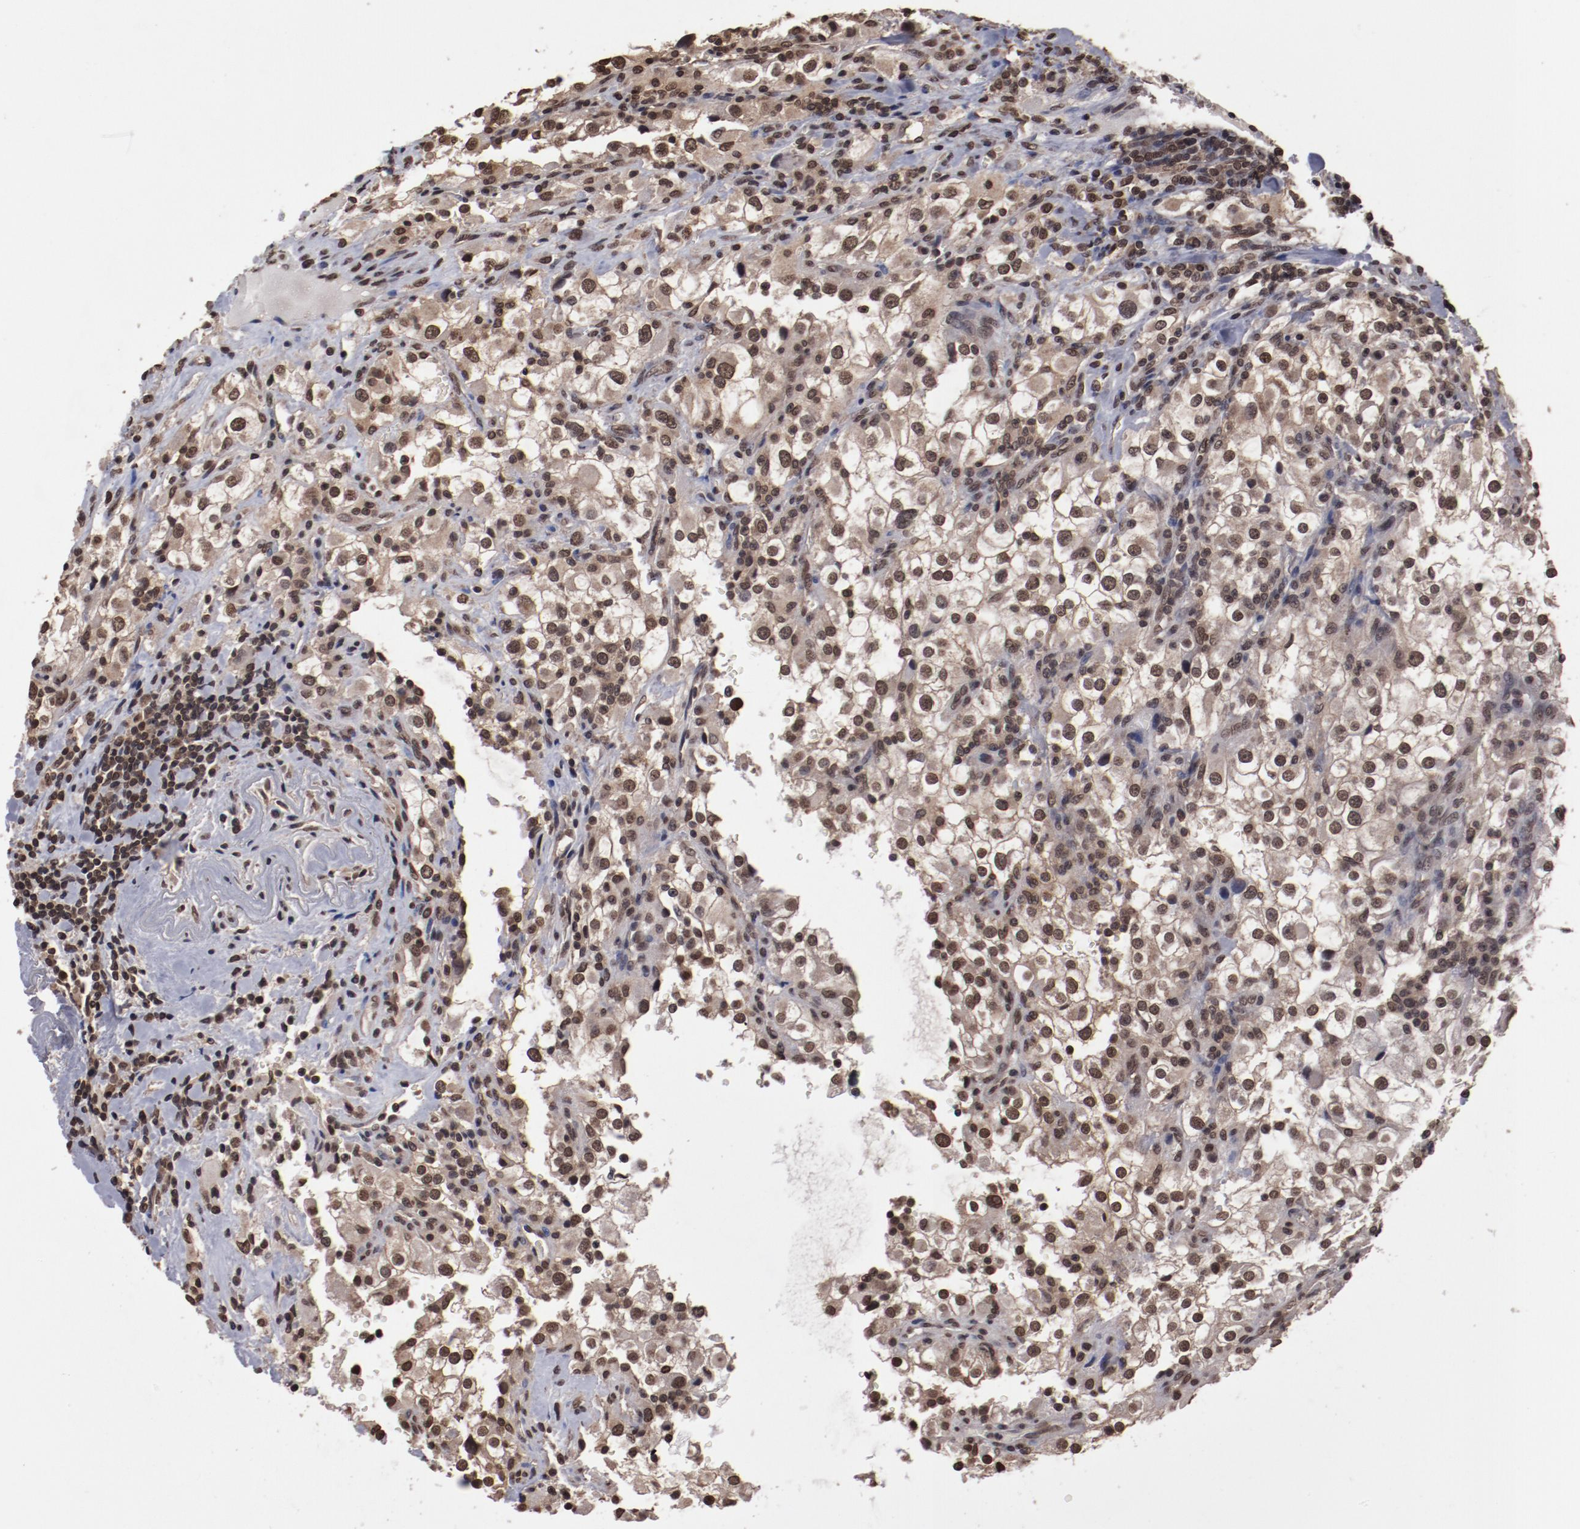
{"staining": {"intensity": "moderate", "quantity": ">75%", "location": "nuclear"}, "tissue": "renal cancer", "cell_type": "Tumor cells", "image_type": "cancer", "snomed": [{"axis": "morphology", "description": "Adenocarcinoma, NOS"}, {"axis": "topography", "description": "Kidney"}], "caption": "Renal cancer (adenocarcinoma) tissue demonstrates moderate nuclear staining in approximately >75% of tumor cells, visualized by immunohistochemistry. The staining was performed using DAB (3,3'-diaminobenzidine), with brown indicating positive protein expression. Nuclei are stained blue with hematoxylin.", "gene": "AKT1", "patient": {"sex": "female", "age": 52}}